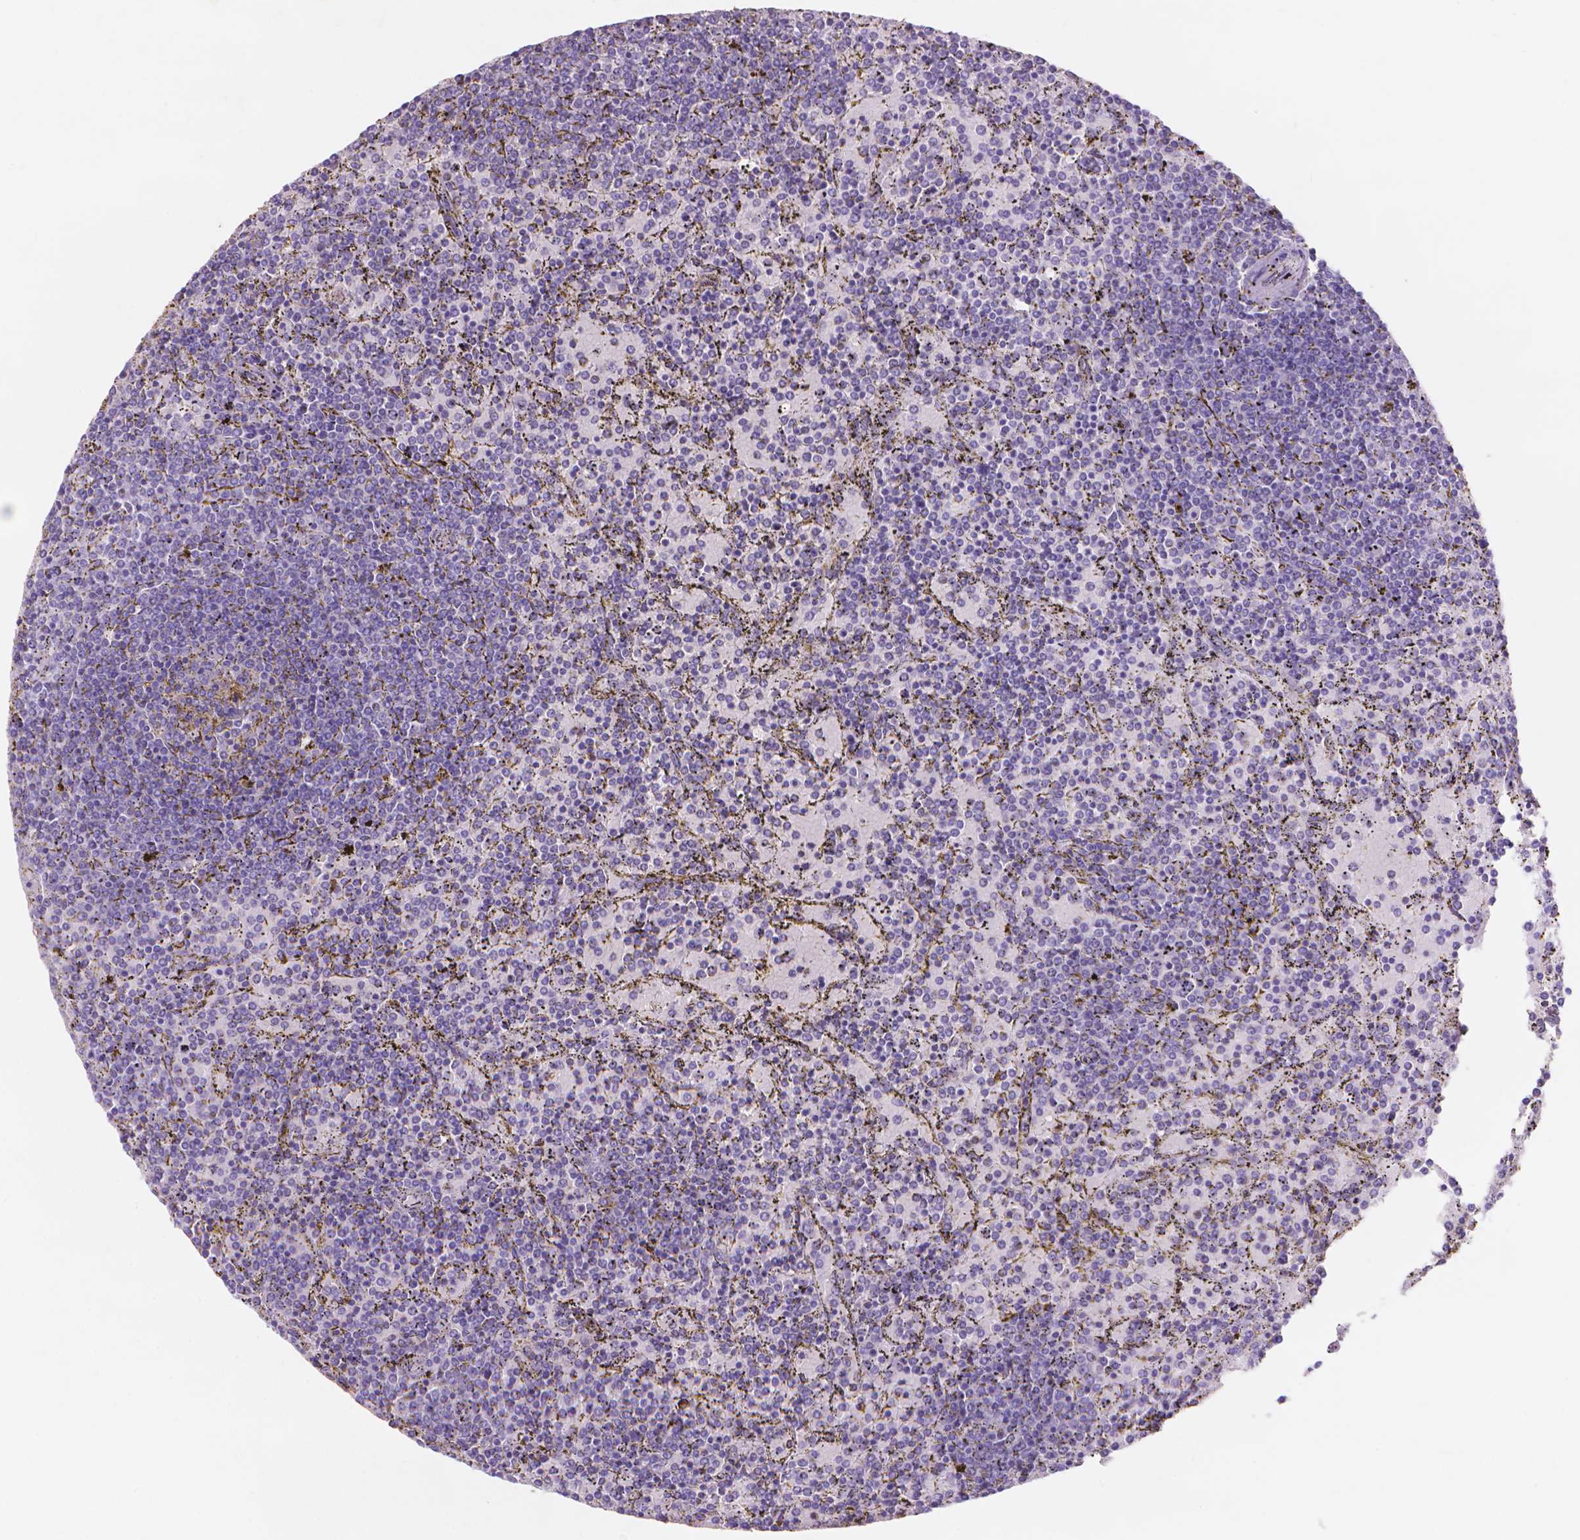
{"staining": {"intensity": "negative", "quantity": "none", "location": "none"}, "tissue": "lymphoma", "cell_type": "Tumor cells", "image_type": "cancer", "snomed": [{"axis": "morphology", "description": "Malignant lymphoma, non-Hodgkin's type, Low grade"}, {"axis": "topography", "description": "Spleen"}], "caption": "An immunohistochemistry (IHC) photomicrograph of malignant lymphoma, non-Hodgkin's type (low-grade) is shown. There is no staining in tumor cells of malignant lymphoma, non-Hodgkin's type (low-grade).", "gene": "MMP11", "patient": {"sex": "female", "age": 77}}